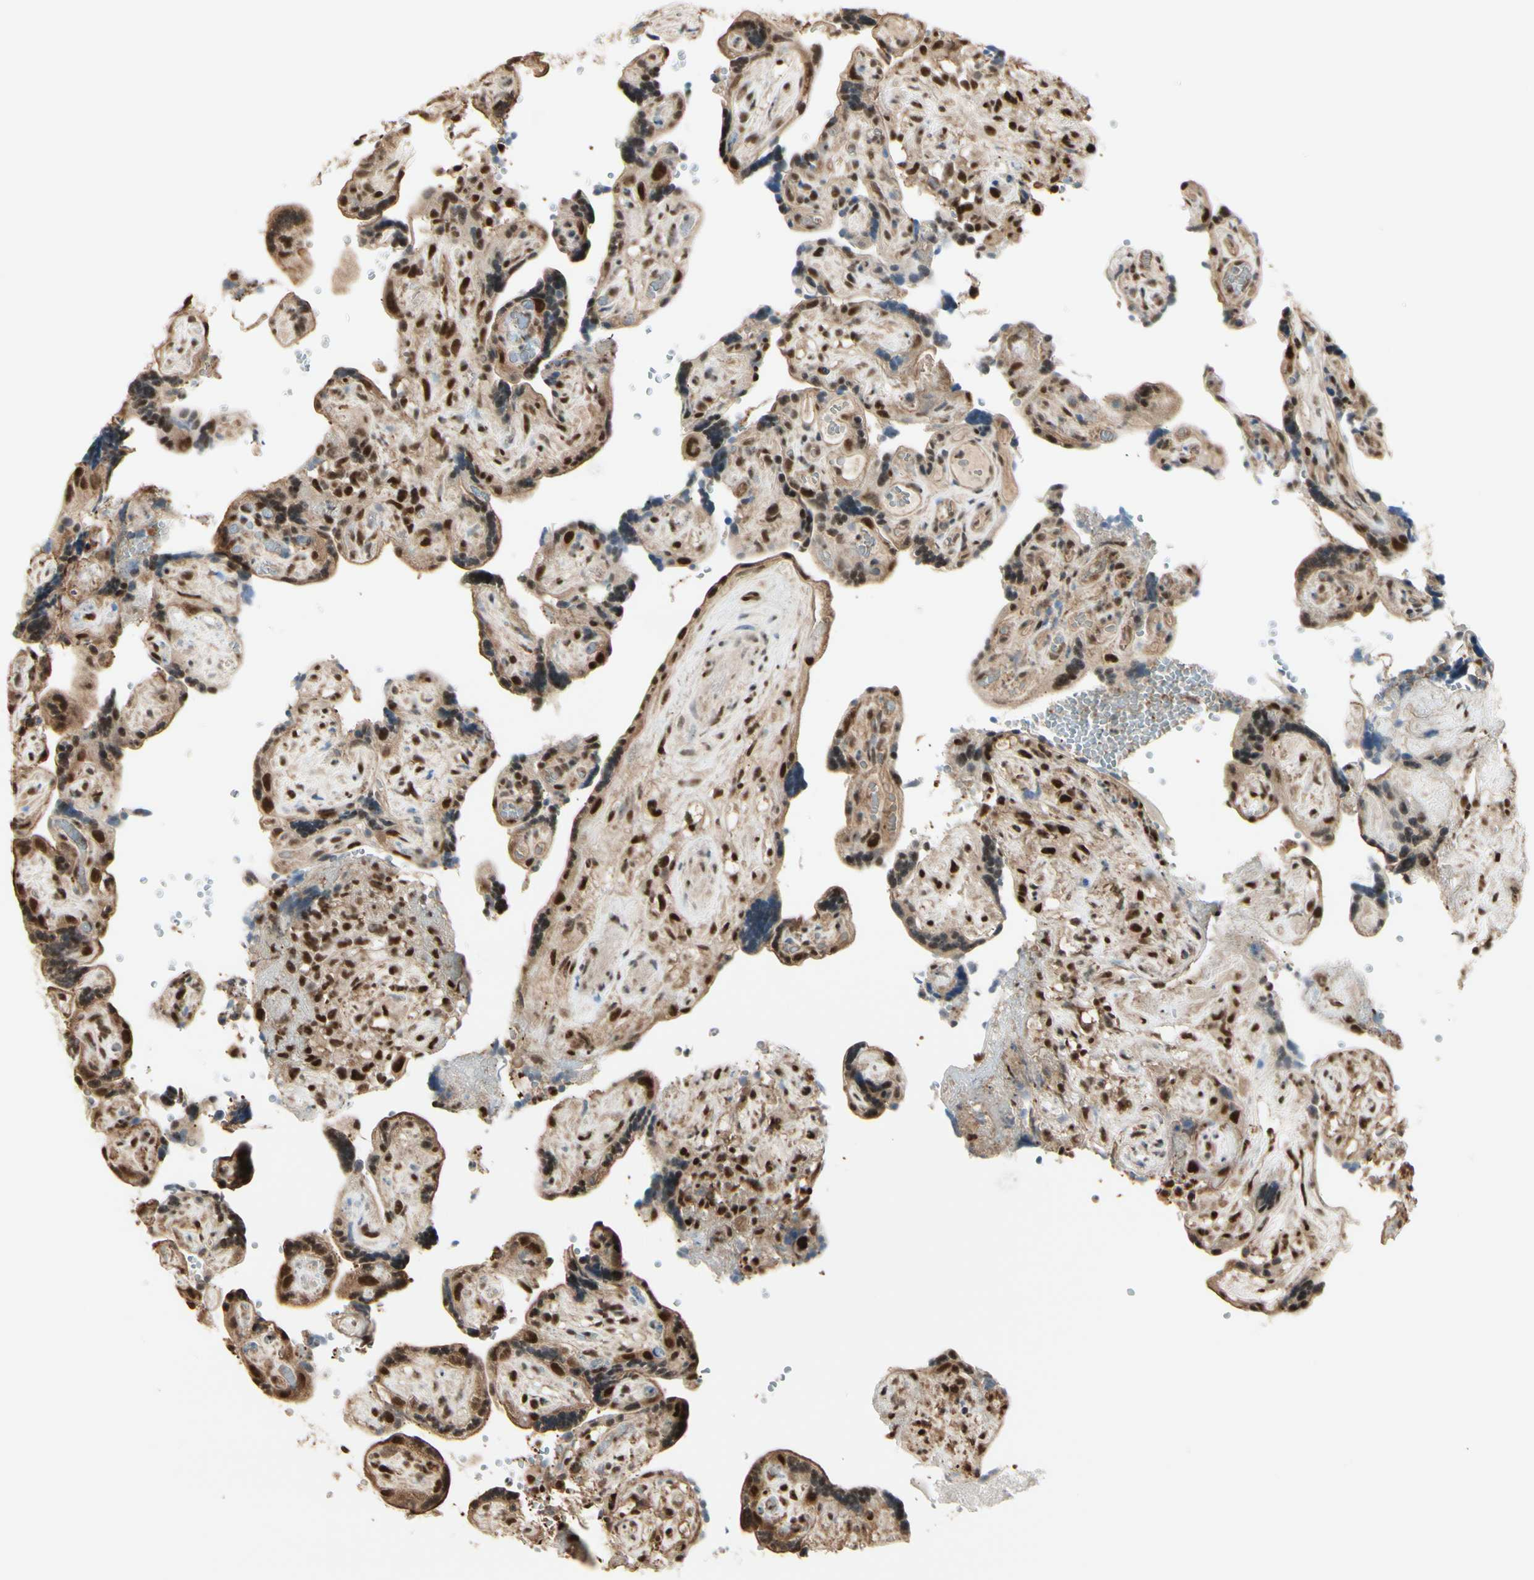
{"staining": {"intensity": "strong", "quantity": ">75%", "location": "nuclear"}, "tissue": "placenta", "cell_type": "Decidual cells", "image_type": "normal", "snomed": [{"axis": "morphology", "description": "Normal tissue, NOS"}, {"axis": "topography", "description": "Placenta"}], "caption": "Immunohistochemistry (IHC) photomicrograph of normal placenta: human placenta stained using immunohistochemistry displays high levels of strong protein expression localized specifically in the nuclear of decidual cells, appearing as a nuclear brown color.", "gene": "HSF1", "patient": {"sex": "female", "age": 30}}